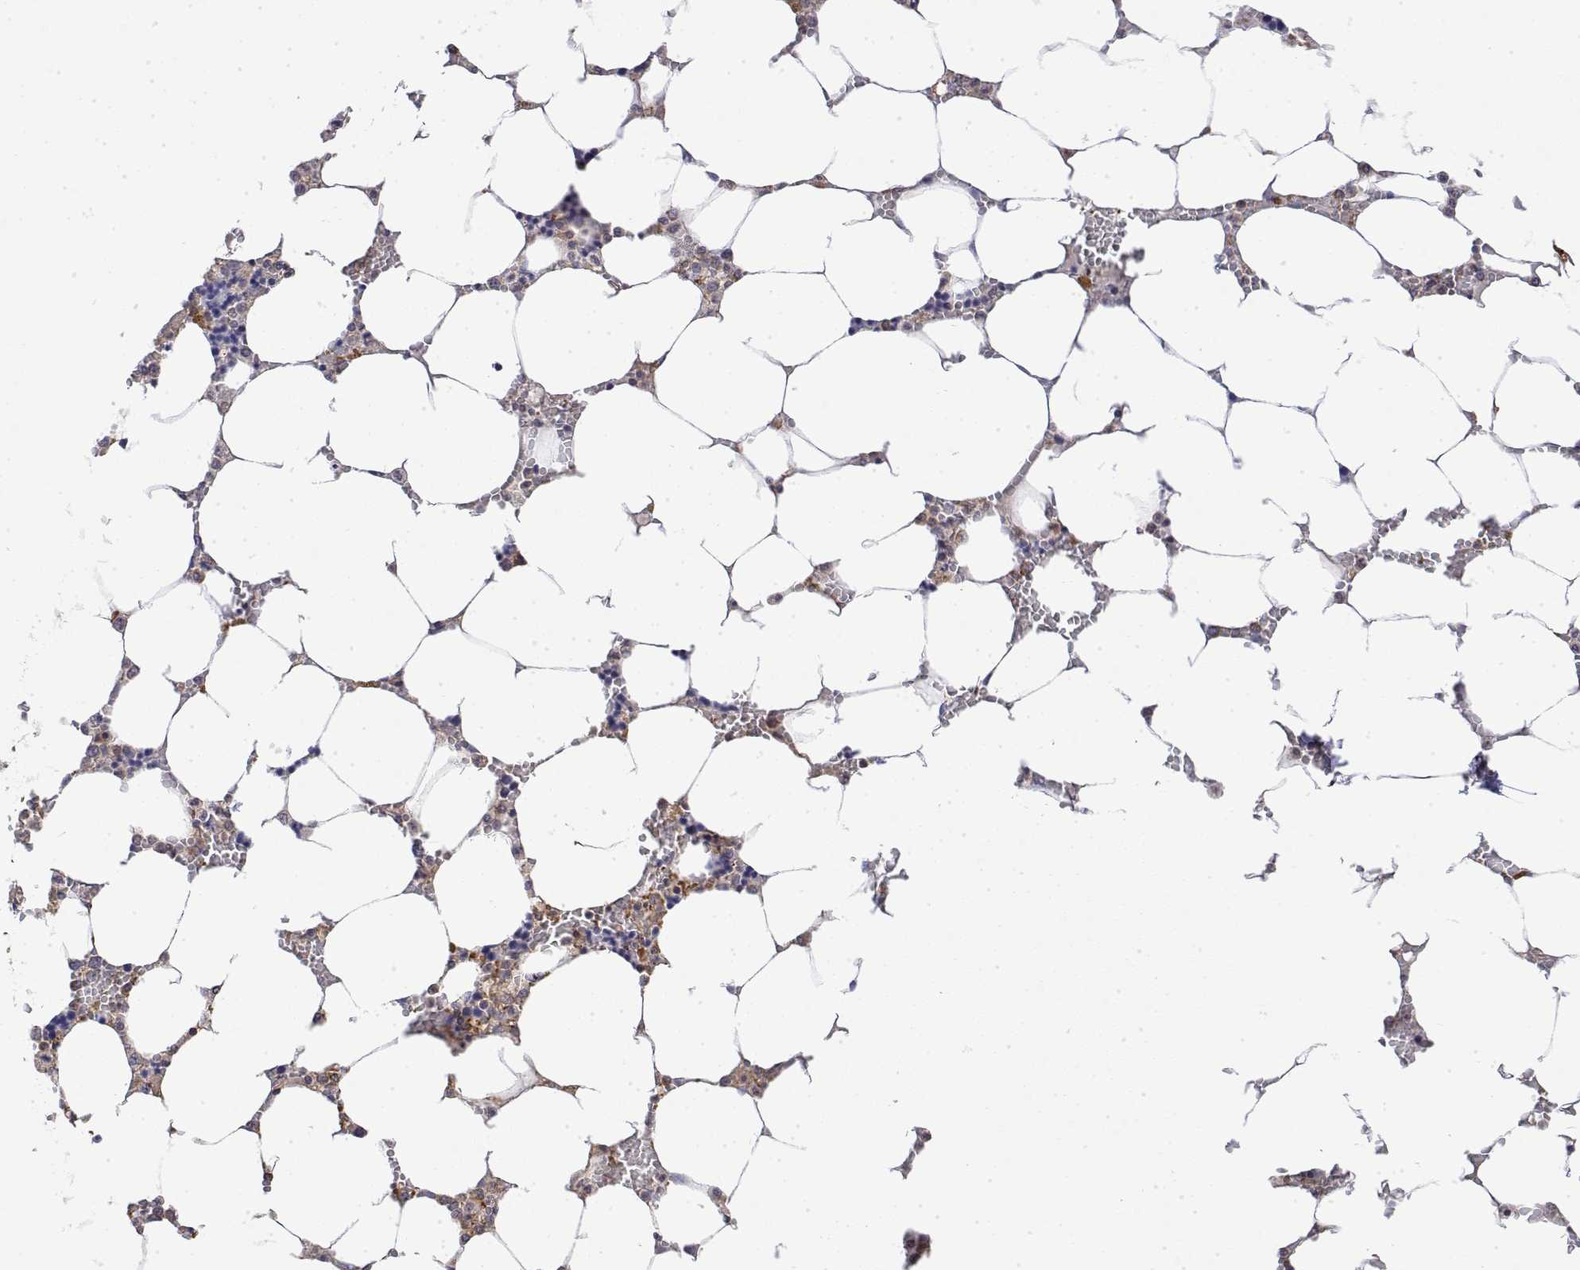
{"staining": {"intensity": "weak", "quantity": "<25%", "location": "cytoplasmic/membranous"}, "tissue": "bone marrow", "cell_type": "Hematopoietic cells", "image_type": "normal", "snomed": [{"axis": "morphology", "description": "Normal tissue, NOS"}, {"axis": "topography", "description": "Bone marrow"}], "caption": "A micrograph of human bone marrow is negative for staining in hematopoietic cells. (DAB (3,3'-diaminobenzidine) IHC with hematoxylin counter stain).", "gene": "PACSIN2", "patient": {"sex": "male", "age": 64}}